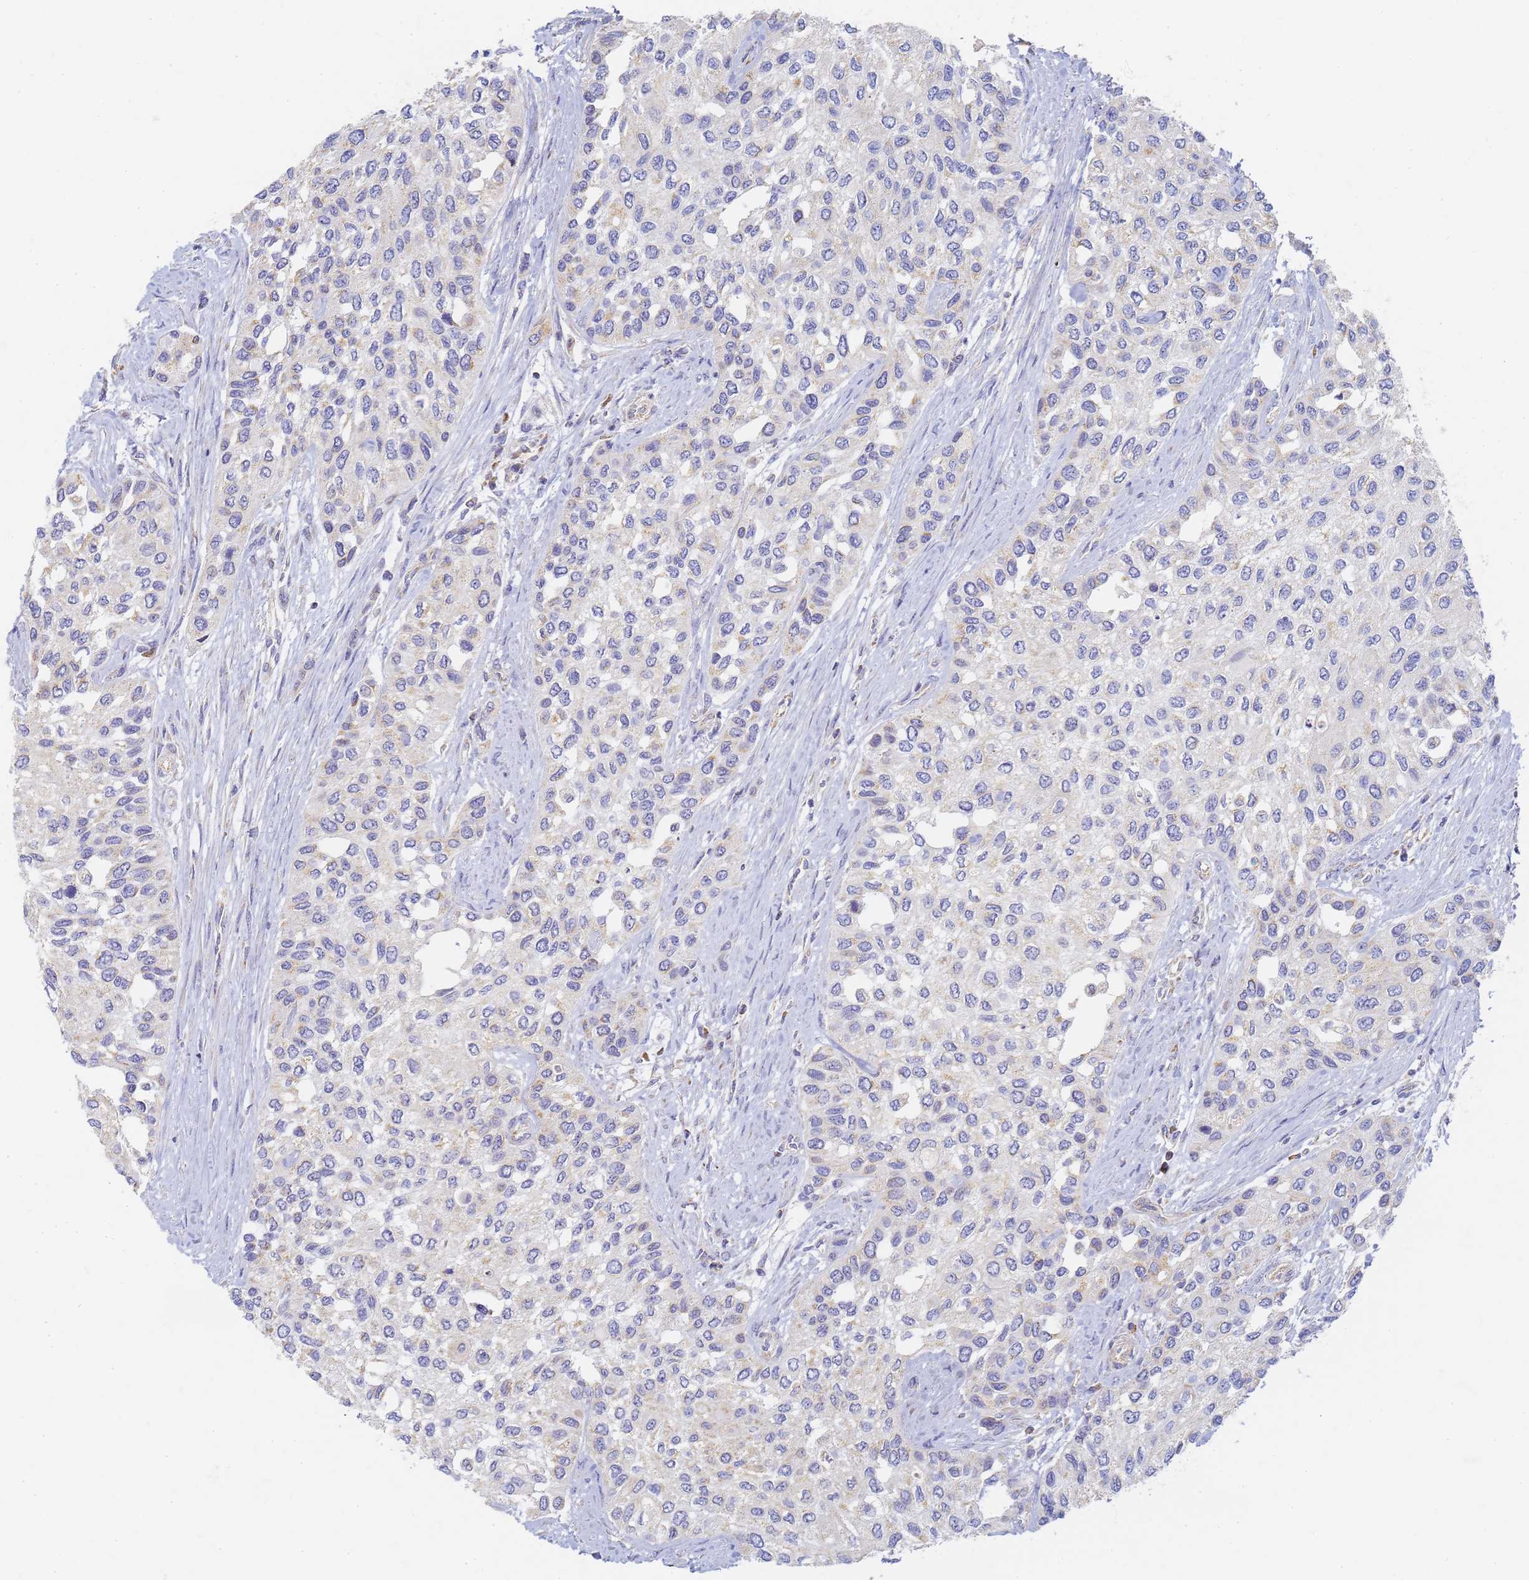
{"staining": {"intensity": "weak", "quantity": "<25%", "location": "cytoplasmic/membranous"}, "tissue": "urothelial cancer", "cell_type": "Tumor cells", "image_type": "cancer", "snomed": [{"axis": "morphology", "description": "Normal tissue, NOS"}, {"axis": "morphology", "description": "Urothelial carcinoma, High grade"}, {"axis": "topography", "description": "Vascular tissue"}, {"axis": "topography", "description": "Urinary bladder"}], "caption": "Immunohistochemistry (IHC) histopathology image of urothelial carcinoma (high-grade) stained for a protein (brown), which demonstrates no positivity in tumor cells.", "gene": "UTP23", "patient": {"sex": "female", "age": 56}}